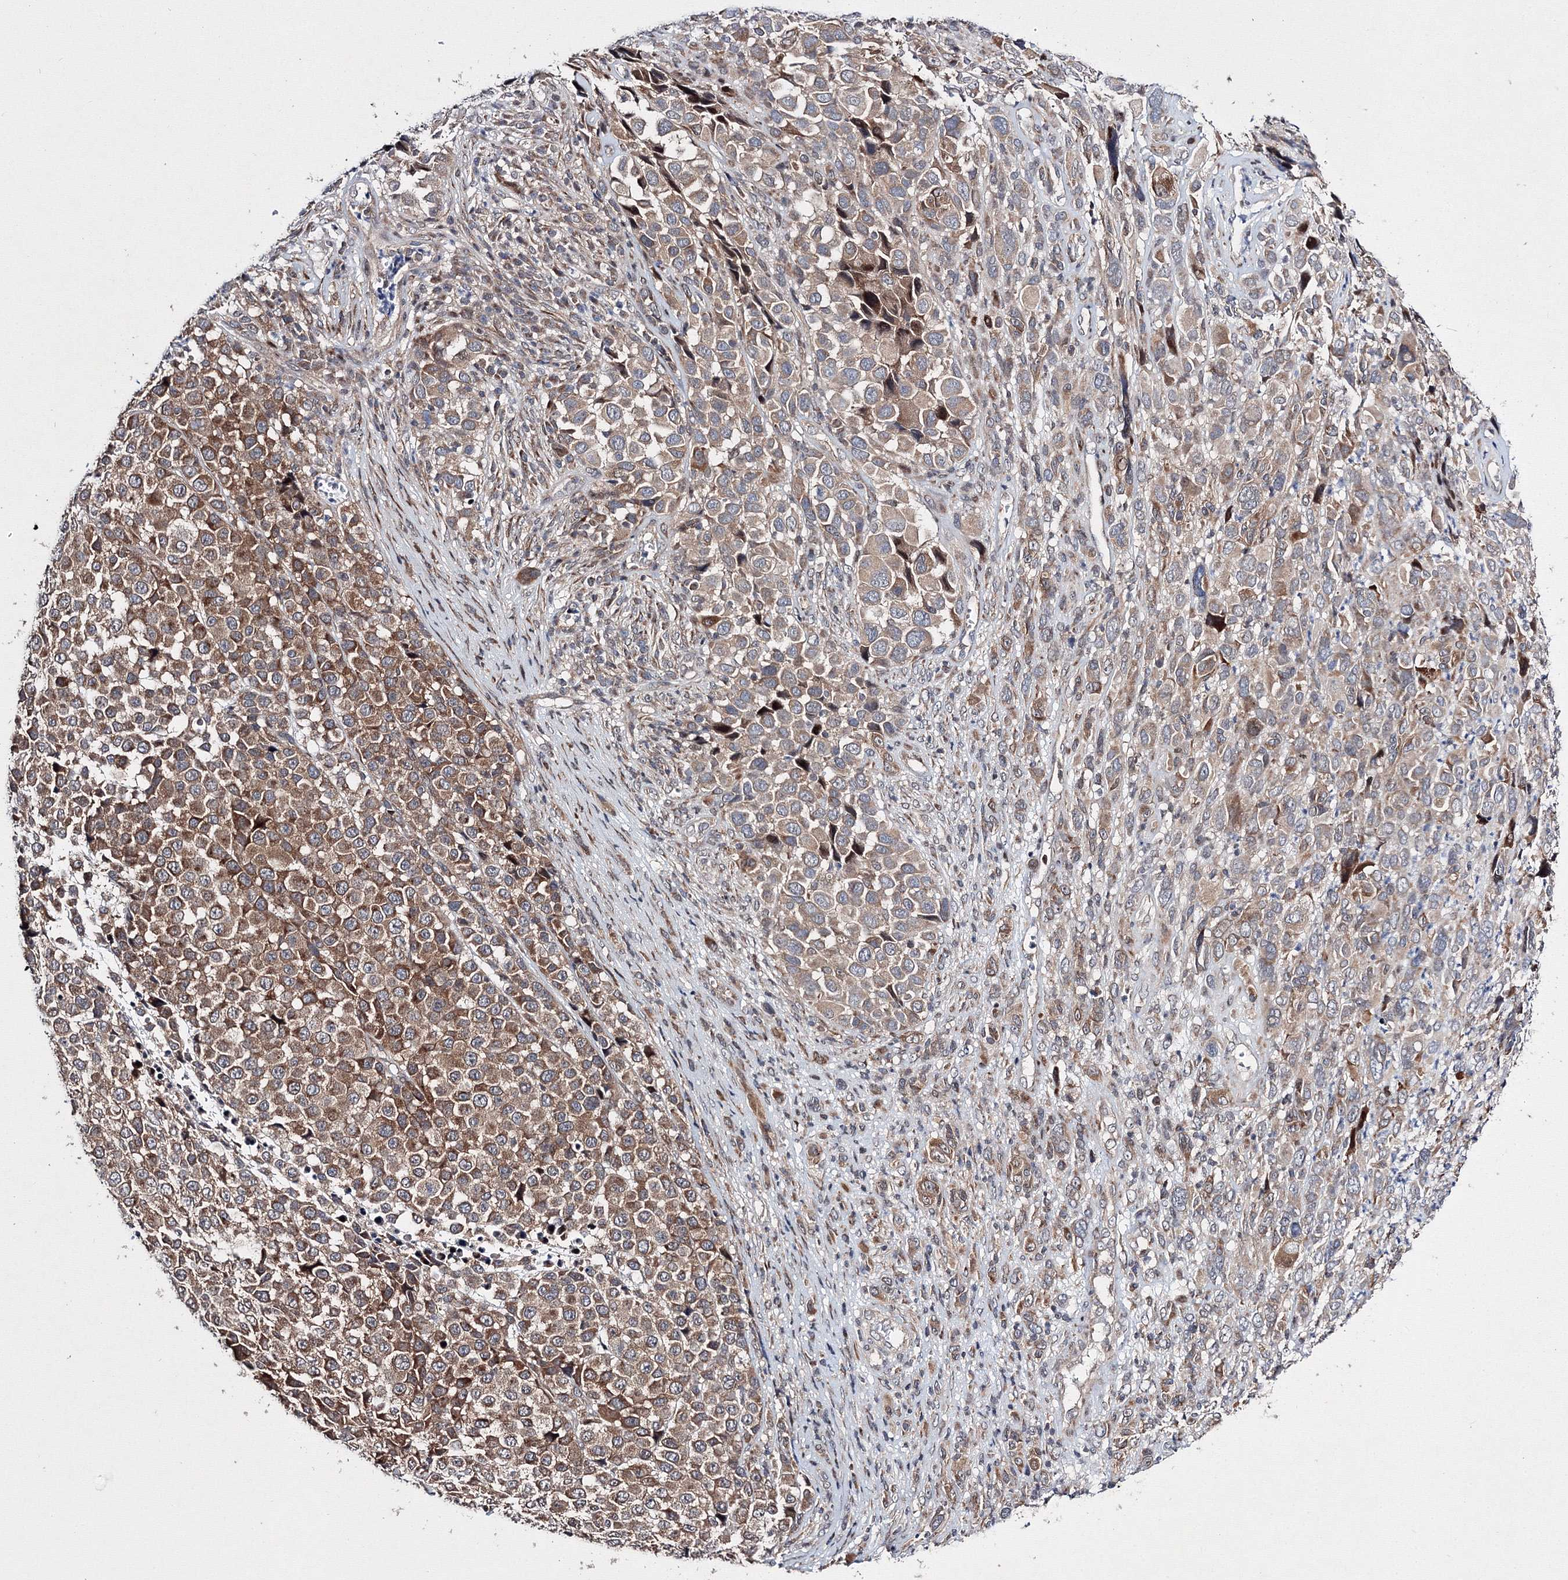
{"staining": {"intensity": "moderate", "quantity": ">75%", "location": "cytoplasmic/membranous,nuclear"}, "tissue": "melanoma", "cell_type": "Tumor cells", "image_type": "cancer", "snomed": [{"axis": "morphology", "description": "Malignant melanoma, NOS"}, {"axis": "topography", "description": "Skin of trunk"}], "caption": "Malignant melanoma stained with immunohistochemistry demonstrates moderate cytoplasmic/membranous and nuclear staining in about >75% of tumor cells.", "gene": "GPN1", "patient": {"sex": "male", "age": 71}}